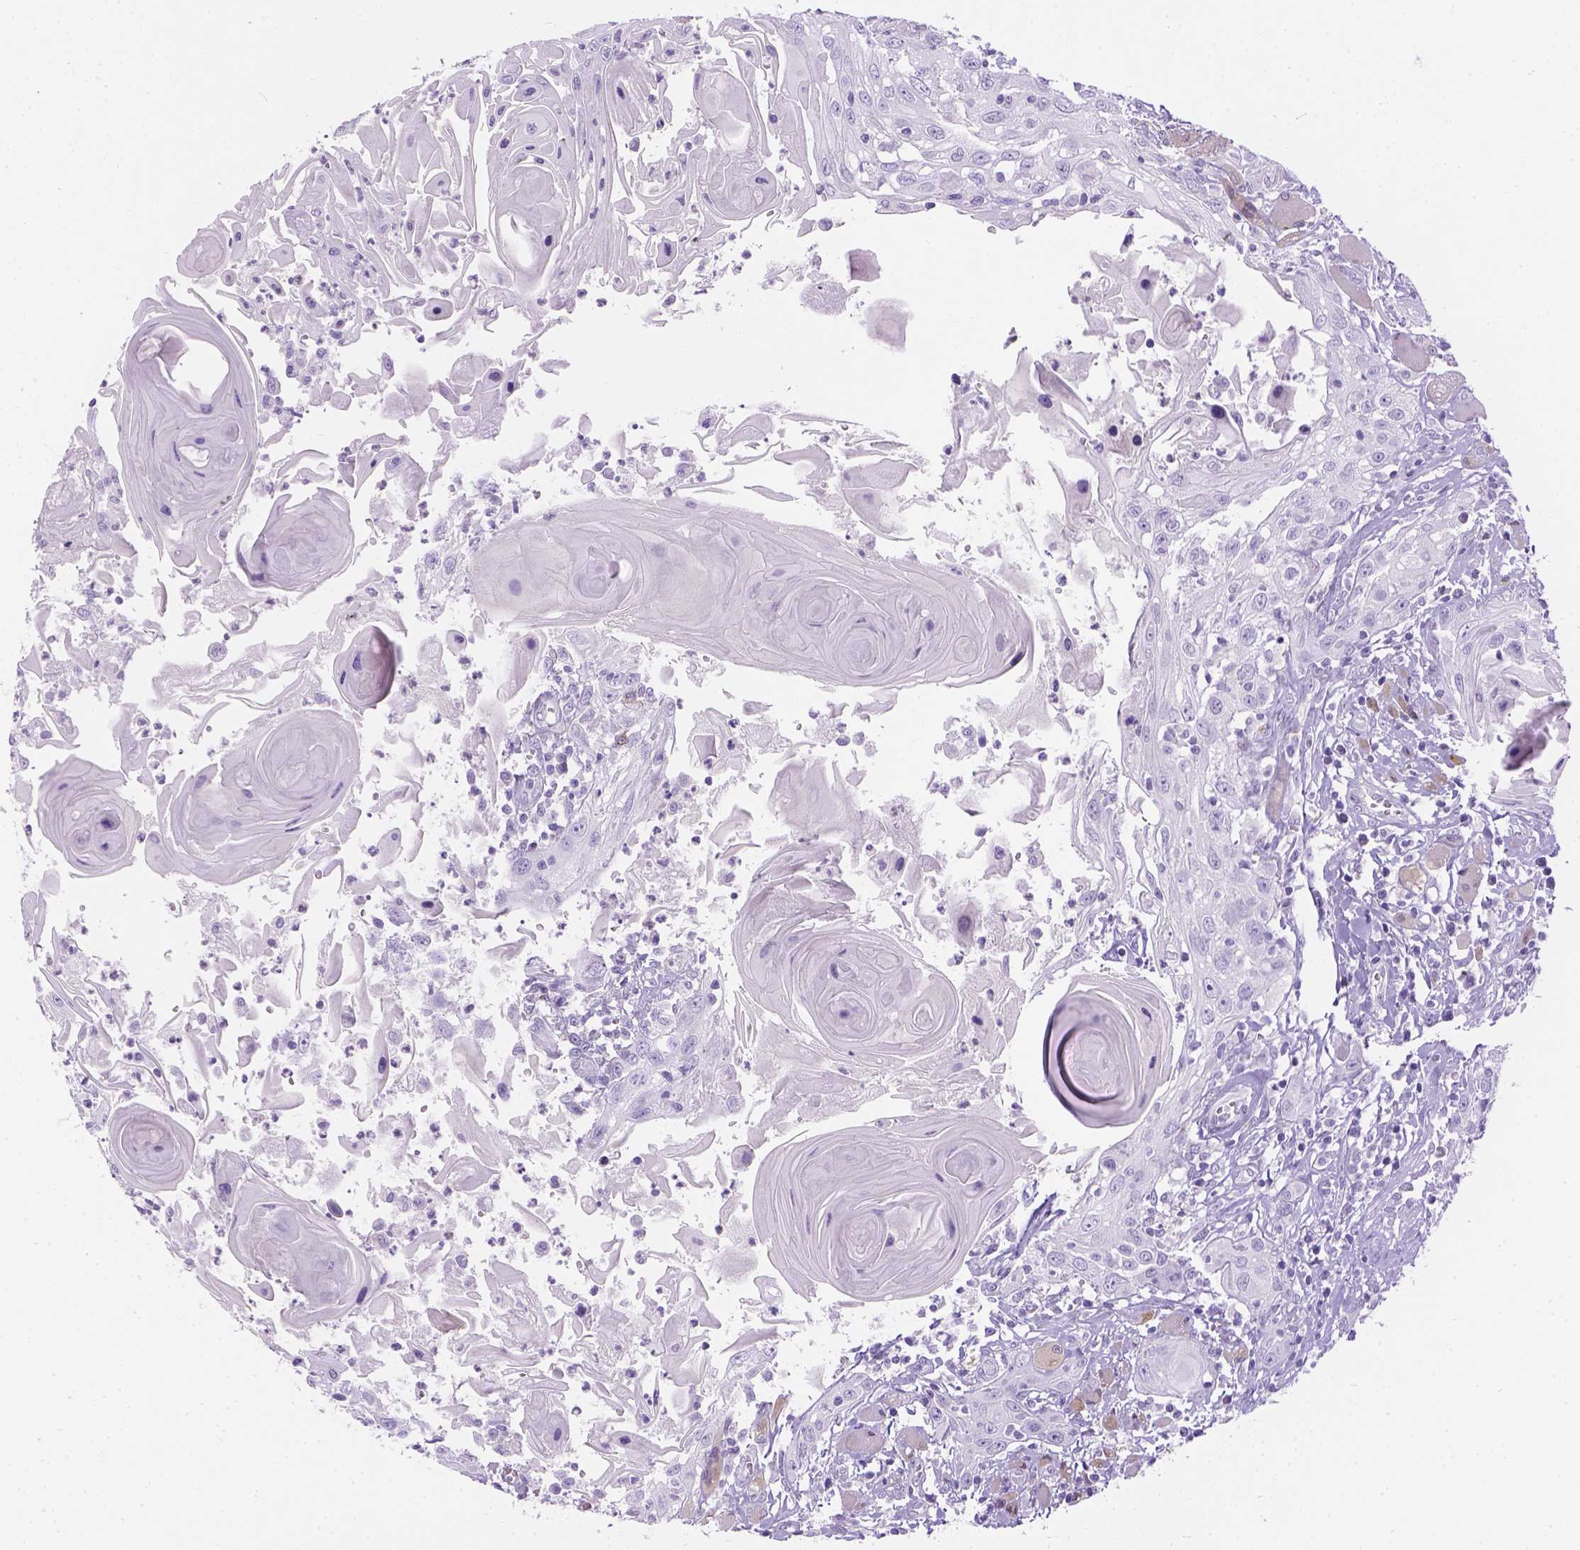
{"staining": {"intensity": "negative", "quantity": "none", "location": "none"}, "tissue": "head and neck cancer", "cell_type": "Tumor cells", "image_type": "cancer", "snomed": [{"axis": "morphology", "description": "Squamous cell carcinoma, NOS"}, {"axis": "topography", "description": "Head-Neck"}], "caption": "The IHC micrograph has no significant positivity in tumor cells of head and neck squamous cell carcinoma tissue.", "gene": "TMEM38A", "patient": {"sex": "female", "age": 80}}